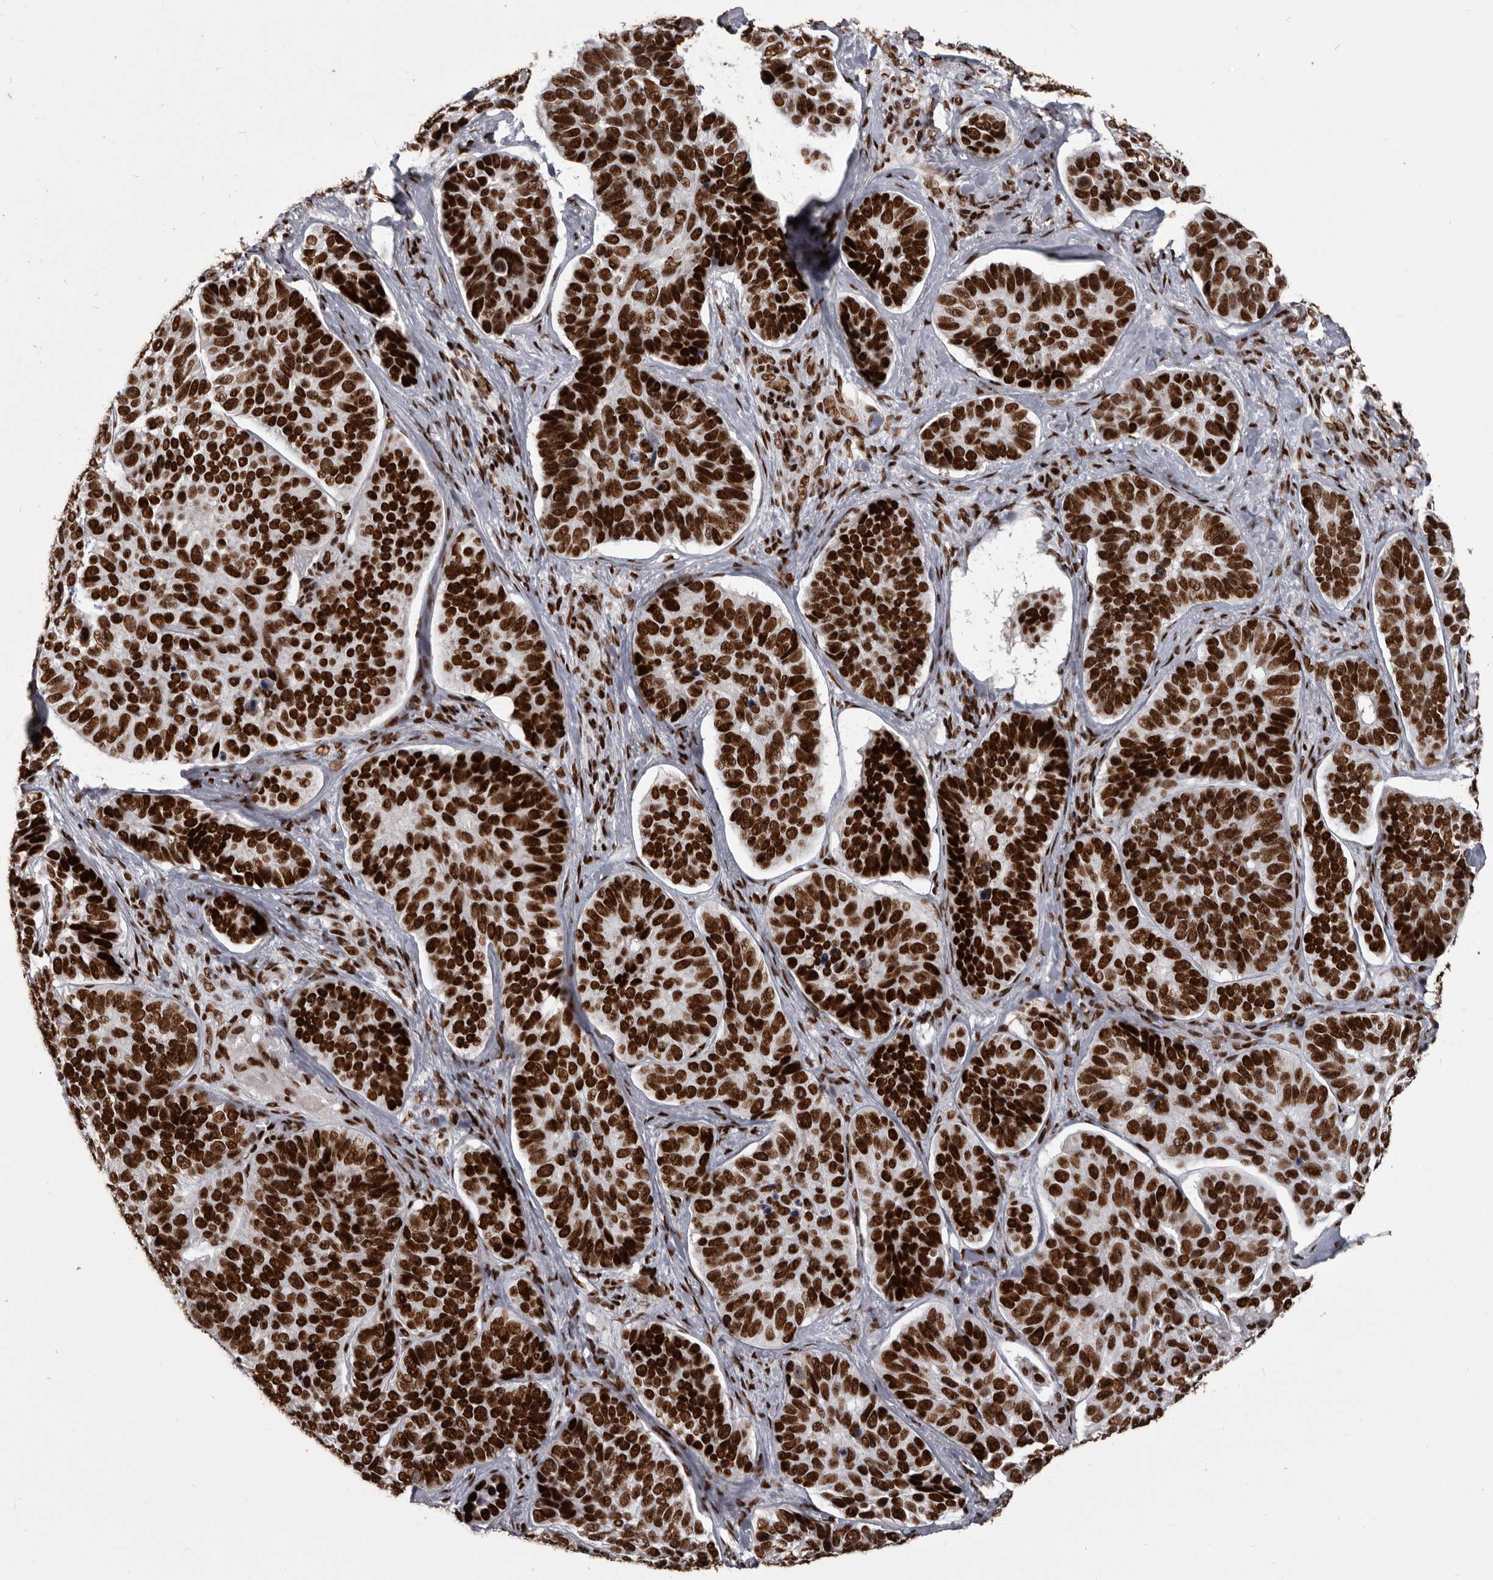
{"staining": {"intensity": "strong", "quantity": ">75%", "location": "nuclear"}, "tissue": "skin cancer", "cell_type": "Tumor cells", "image_type": "cancer", "snomed": [{"axis": "morphology", "description": "Basal cell carcinoma"}, {"axis": "topography", "description": "Skin"}], "caption": "This is a photomicrograph of immunohistochemistry (IHC) staining of skin cancer (basal cell carcinoma), which shows strong staining in the nuclear of tumor cells.", "gene": "NUMA1", "patient": {"sex": "male", "age": 62}}